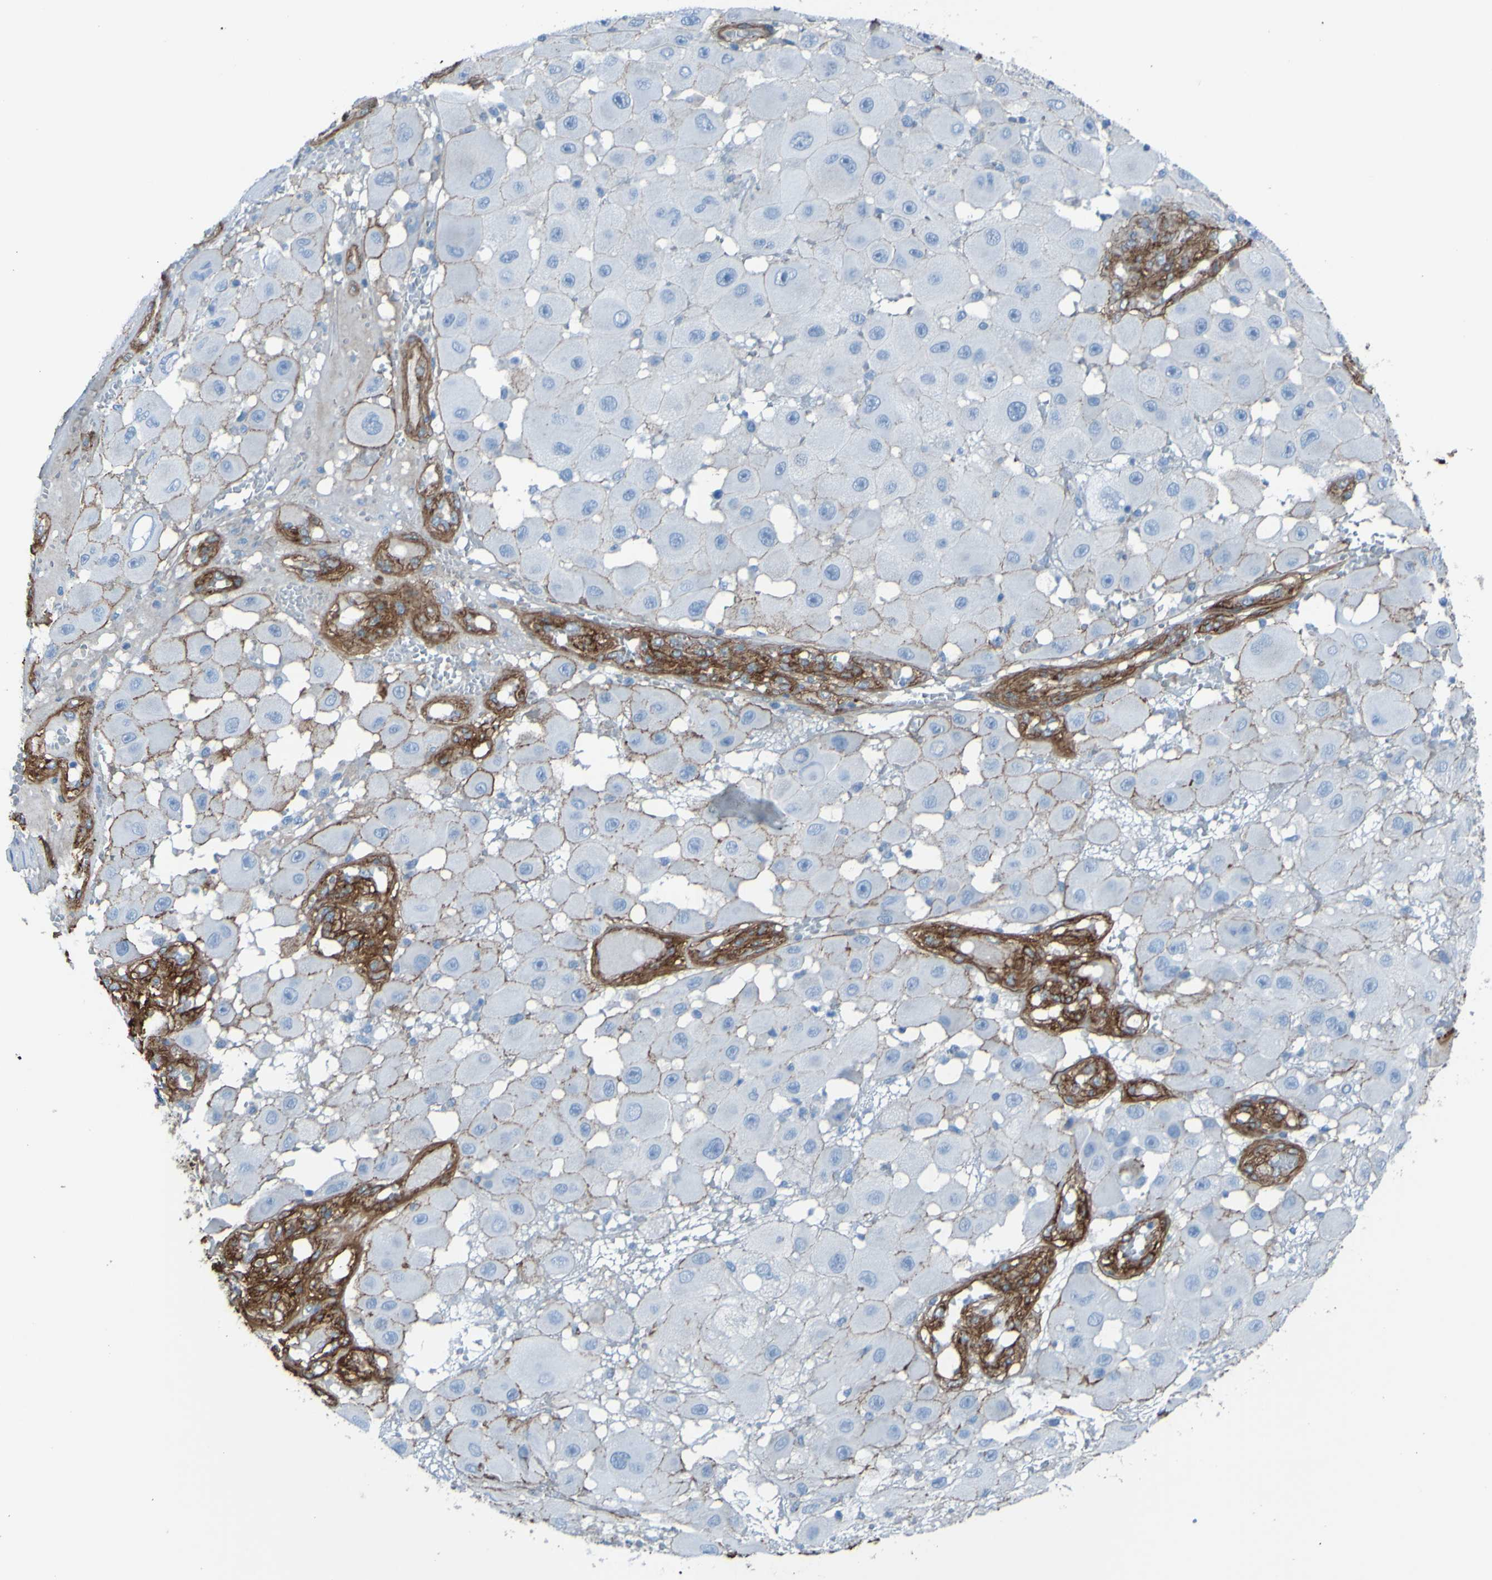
{"staining": {"intensity": "negative", "quantity": "none", "location": "none"}, "tissue": "melanoma", "cell_type": "Tumor cells", "image_type": "cancer", "snomed": [{"axis": "morphology", "description": "Malignant melanoma, NOS"}, {"axis": "topography", "description": "Skin"}], "caption": "Melanoma was stained to show a protein in brown. There is no significant expression in tumor cells.", "gene": "COL4A2", "patient": {"sex": "female", "age": 81}}